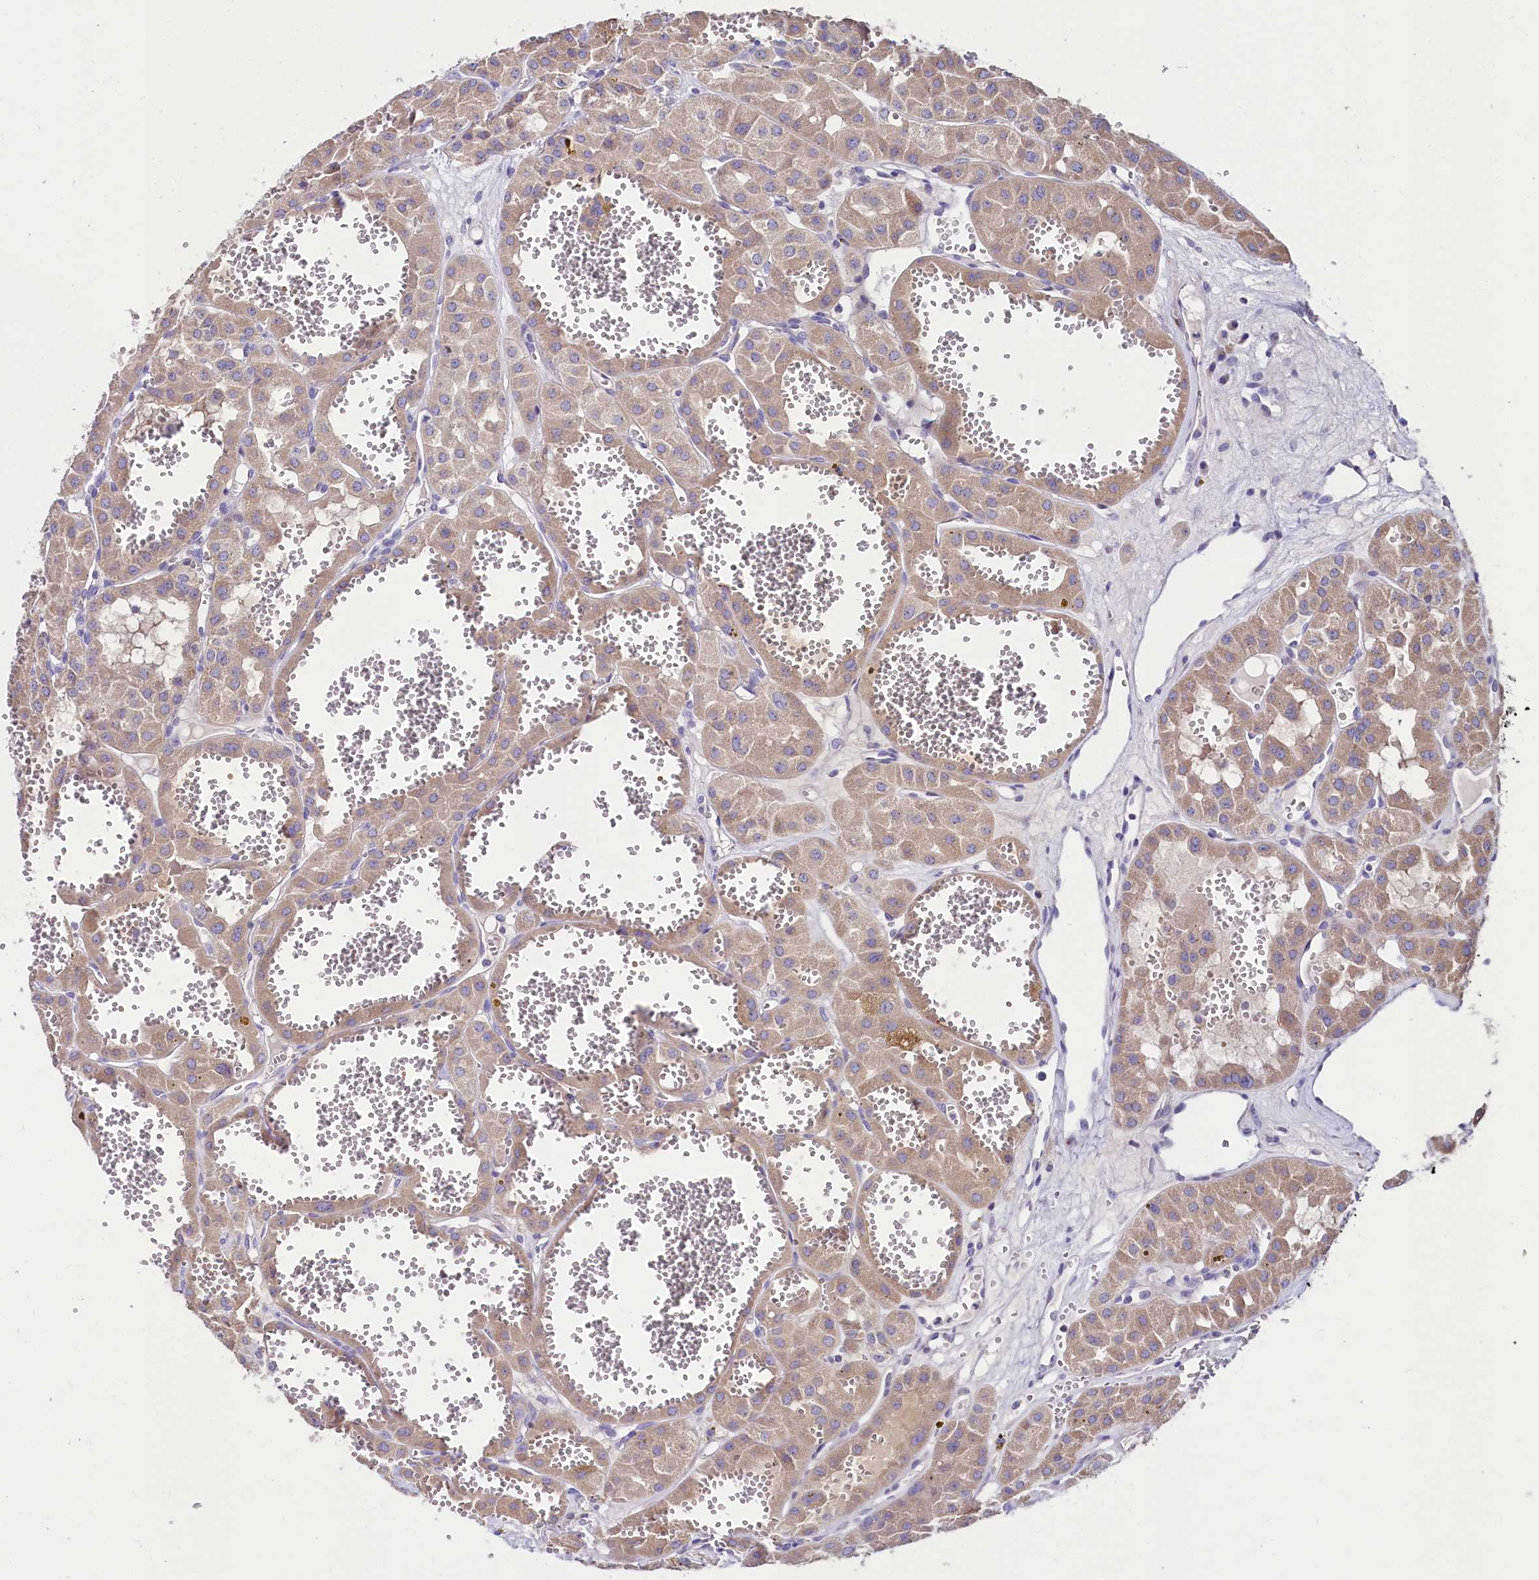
{"staining": {"intensity": "weak", "quantity": "25%-75%", "location": "cytoplasmic/membranous"}, "tissue": "renal cancer", "cell_type": "Tumor cells", "image_type": "cancer", "snomed": [{"axis": "morphology", "description": "Carcinoma, NOS"}, {"axis": "topography", "description": "Kidney"}], "caption": "A high-resolution photomicrograph shows immunohistochemistry staining of carcinoma (renal), which demonstrates weak cytoplasmic/membranous expression in approximately 25%-75% of tumor cells. The protein of interest is stained brown, and the nuclei are stained in blue (DAB (3,3'-diaminobenzidine) IHC with brightfield microscopy, high magnification).", "gene": "ABHD5", "patient": {"sex": "female", "age": 75}}